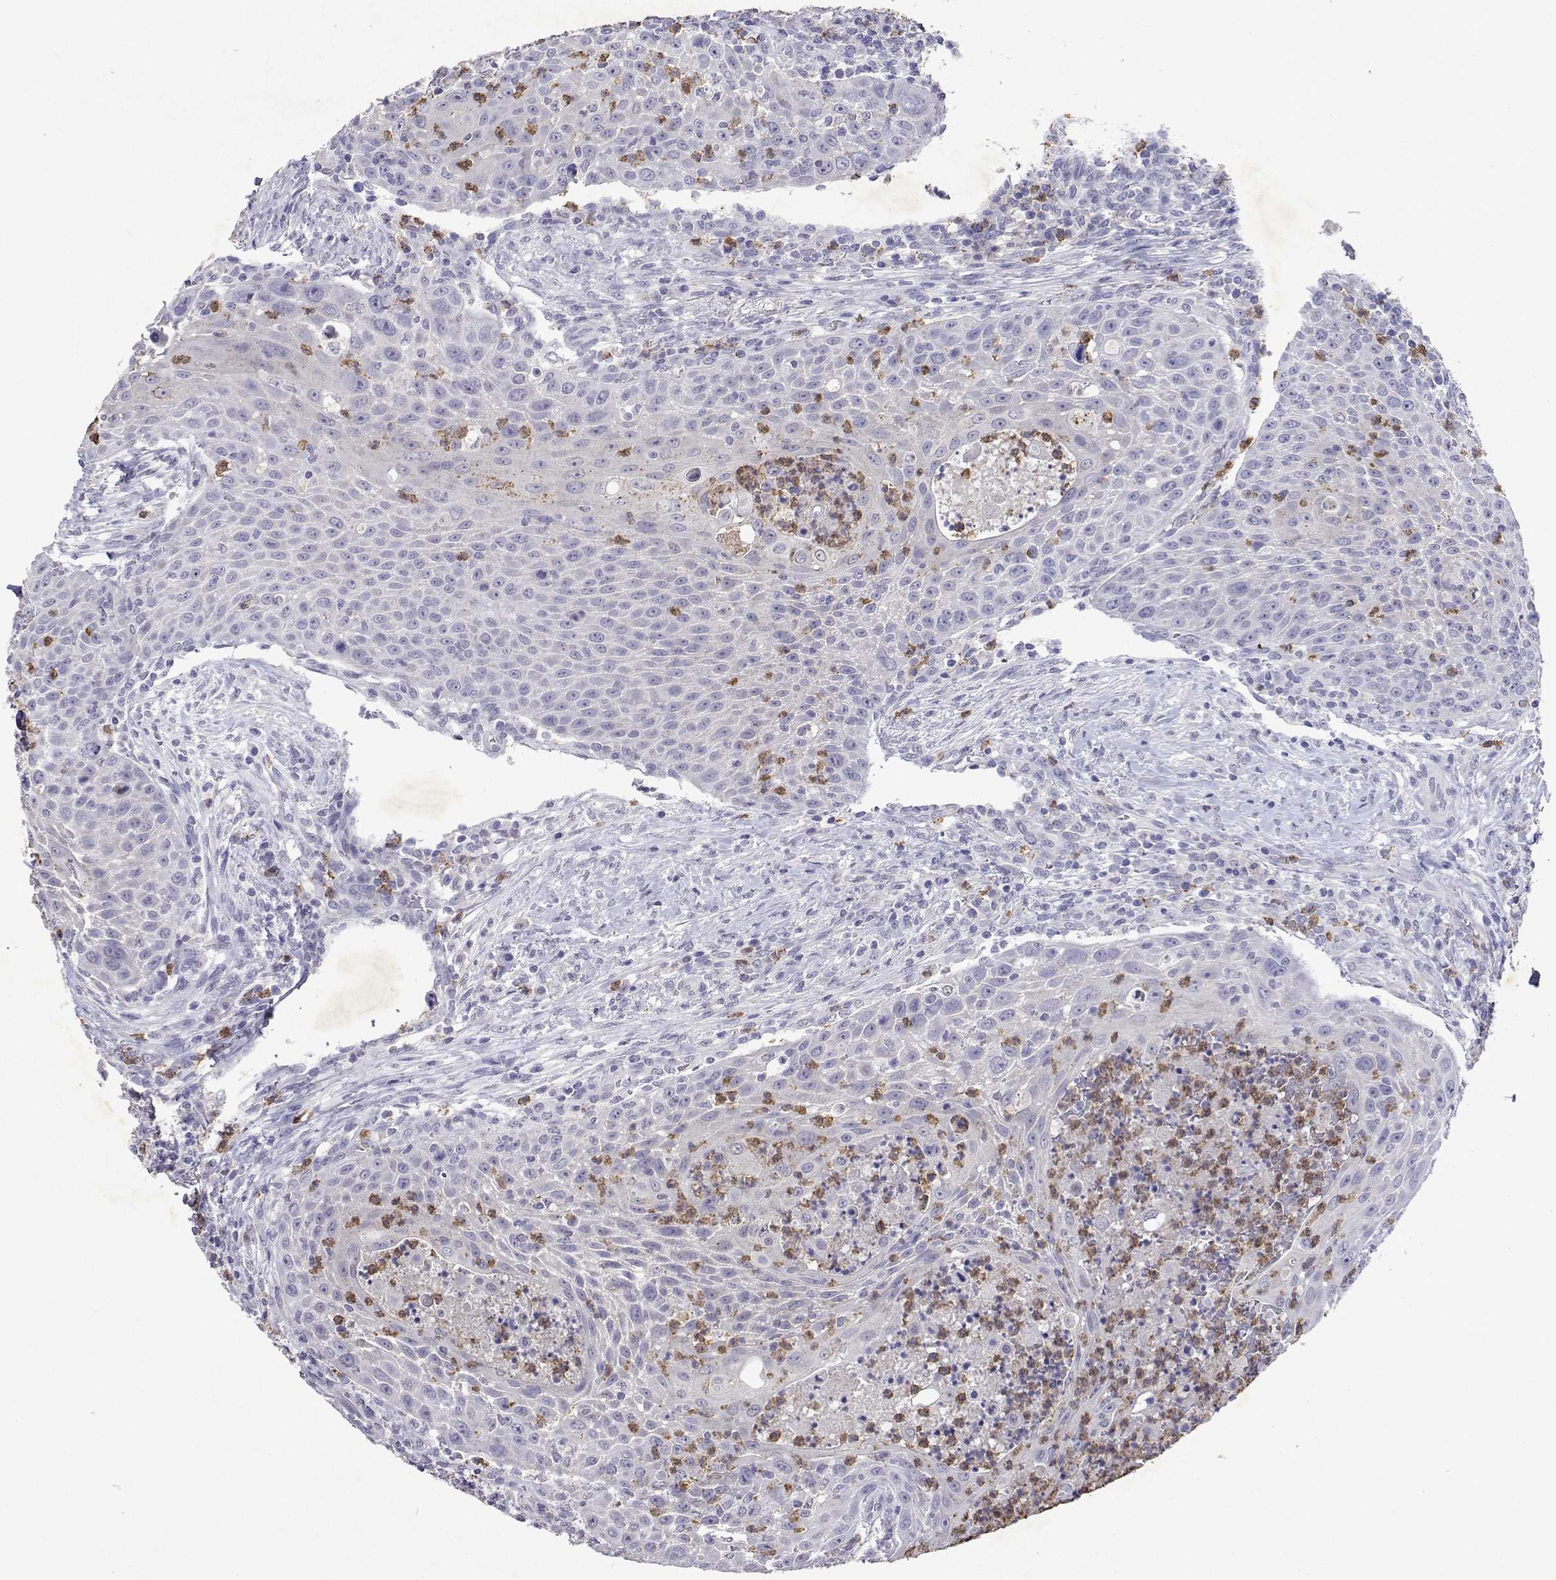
{"staining": {"intensity": "negative", "quantity": "none", "location": "none"}, "tissue": "head and neck cancer", "cell_type": "Tumor cells", "image_type": "cancer", "snomed": [{"axis": "morphology", "description": "Squamous cell carcinoma, NOS"}, {"axis": "topography", "description": "Head-Neck"}], "caption": "High power microscopy photomicrograph of an immunohistochemistry (IHC) photomicrograph of head and neck squamous cell carcinoma, revealing no significant staining in tumor cells.", "gene": "DUSP28", "patient": {"sex": "male", "age": 69}}